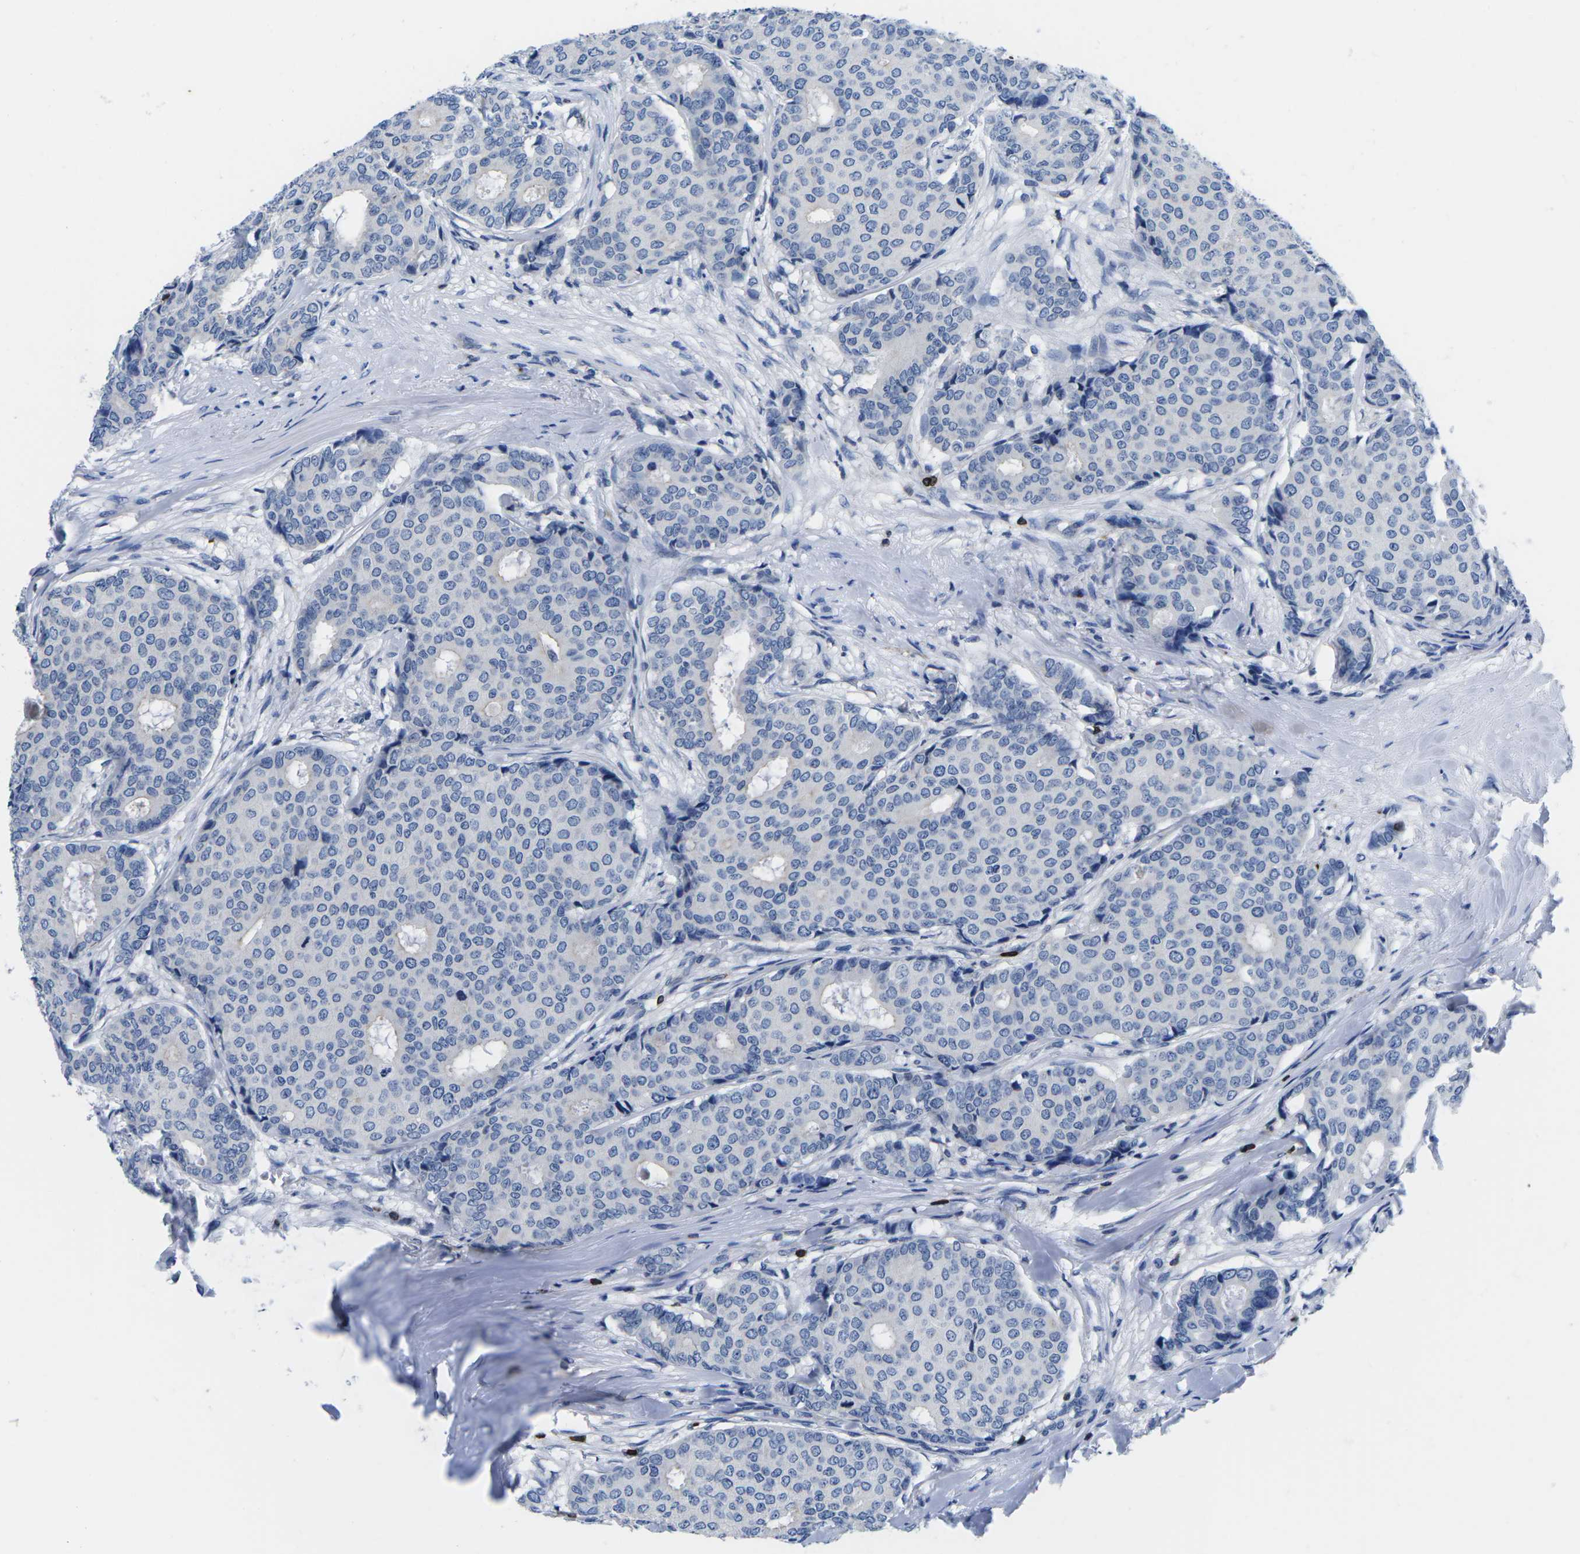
{"staining": {"intensity": "negative", "quantity": "none", "location": "none"}, "tissue": "breast cancer", "cell_type": "Tumor cells", "image_type": "cancer", "snomed": [{"axis": "morphology", "description": "Duct carcinoma"}, {"axis": "topography", "description": "Breast"}], "caption": "This photomicrograph is of breast invasive ductal carcinoma stained with immunohistochemistry (IHC) to label a protein in brown with the nuclei are counter-stained blue. There is no positivity in tumor cells.", "gene": "CTSW", "patient": {"sex": "female", "age": 75}}